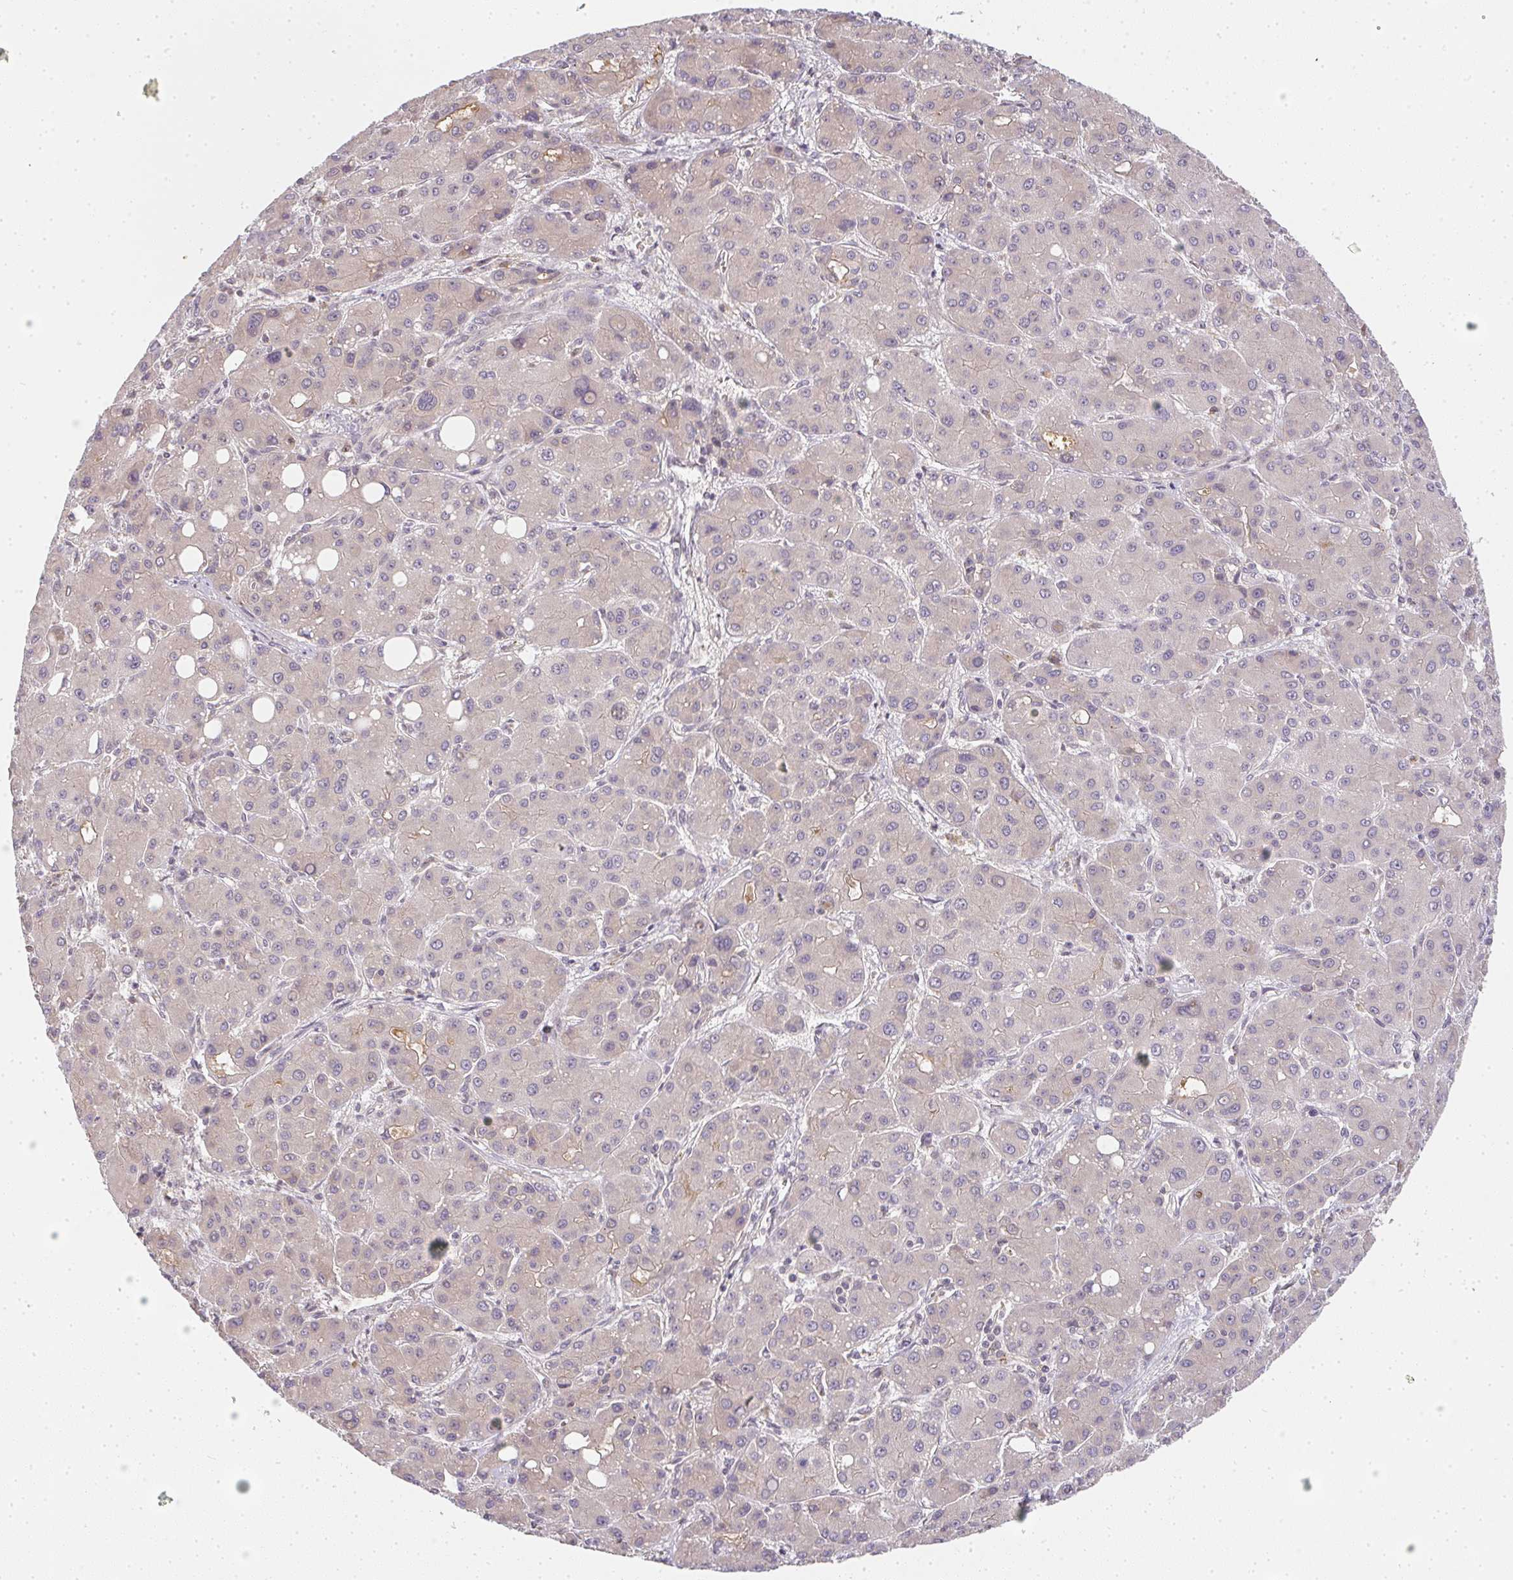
{"staining": {"intensity": "negative", "quantity": "none", "location": "none"}, "tissue": "liver cancer", "cell_type": "Tumor cells", "image_type": "cancer", "snomed": [{"axis": "morphology", "description": "Carcinoma, Hepatocellular, NOS"}, {"axis": "topography", "description": "Liver"}], "caption": "Photomicrograph shows no significant protein positivity in tumor cells of liver hepatocellular carcinoma. (Immunohistochemistry (ihc), brightfield microscopy, high magnification).", "gene": "SLC35B3", "patient": {"sex": "male", "age": 55}}